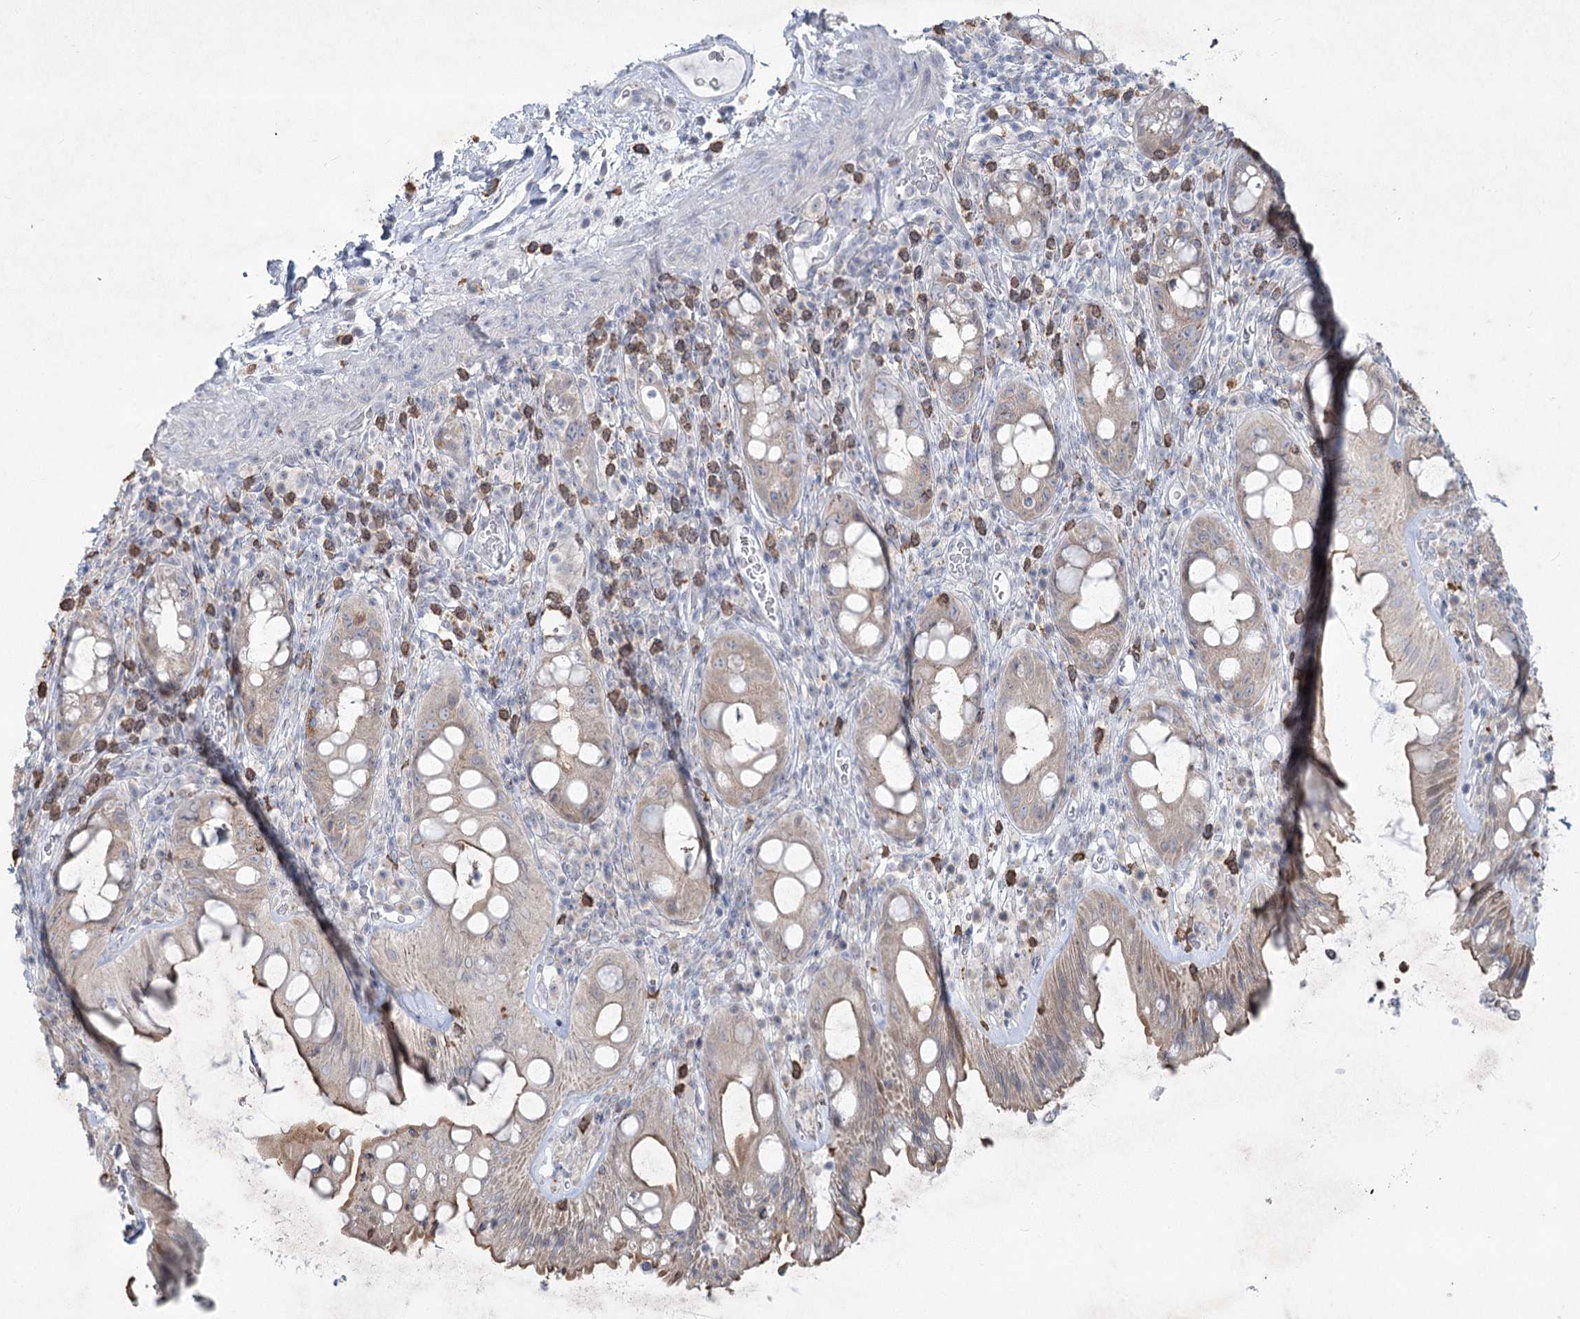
{"staining": {"intensity": "moderate", "quantity": "<25%", "location": "cytoplasmic/membranous"}, "tissue": "rectum", "cell_type": "Glandular cells", "image_type": "normal", "snomed": [{"axis": "morphology", "description": "Normal tissue, NOS"}, {"axis": "topography", "description": "Rectum"}], "caption": "The histopathology image displays a brown stain indicating the presence of a protein in the cytoplasmic/membranous of glandular cells in rectum. (DAB = brown stain, brightfield microscopy at high magnification).", "gene": "PLA2G12A", "patient": {"sex": "female", "age": 57}}